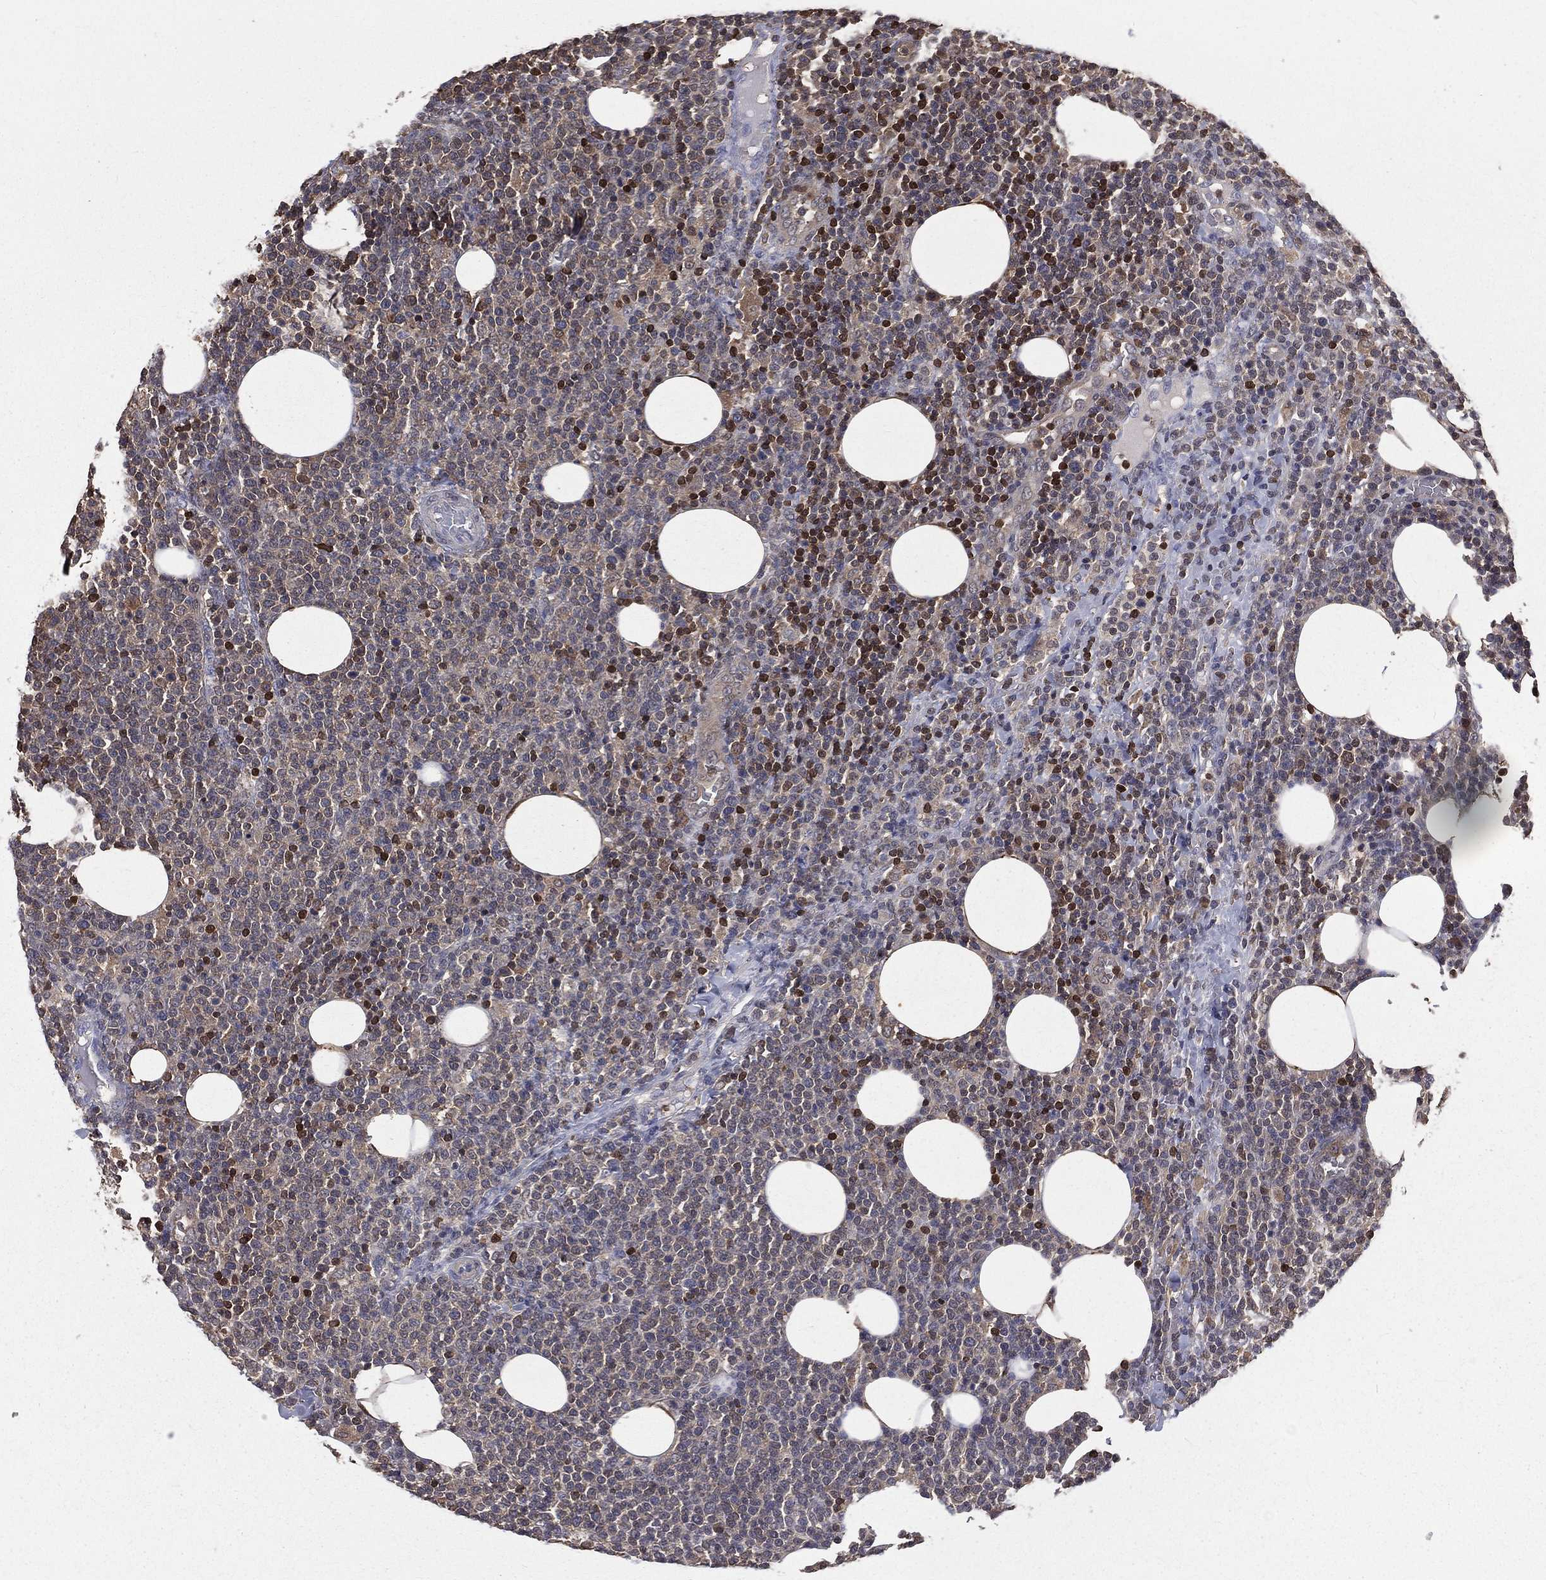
{"staining": {"intensity": "strong", "quantity": "<25%", "location": "cytoplasmic/membranous"}, "tissue": "lymphoma", "cell_type": "Tumor cells", "image_type": "cancer", "snomed": [{"axis": "morphology", "description": "Malignant lymphoma, non-Hodgkin's type, High grade"}, {"axis": "topography", "description": "Lymph node"}], "caption": "High-power microscopy captured an immunohistochemistry (IHC) histopathology image of malignant lymphoma, non-Hodgkin's type (high-grade), revealing strong cytoplasmic/membranous expression in about <25% of tumor cells. (Stains: DAB (3,3'-diaminobenzidine) in brown, nuclei in blue, Microscopy: brightfield microscopy at high magnification).", "gene": "TBC1D2", "patient": {"sex": "male", "age": 61}}